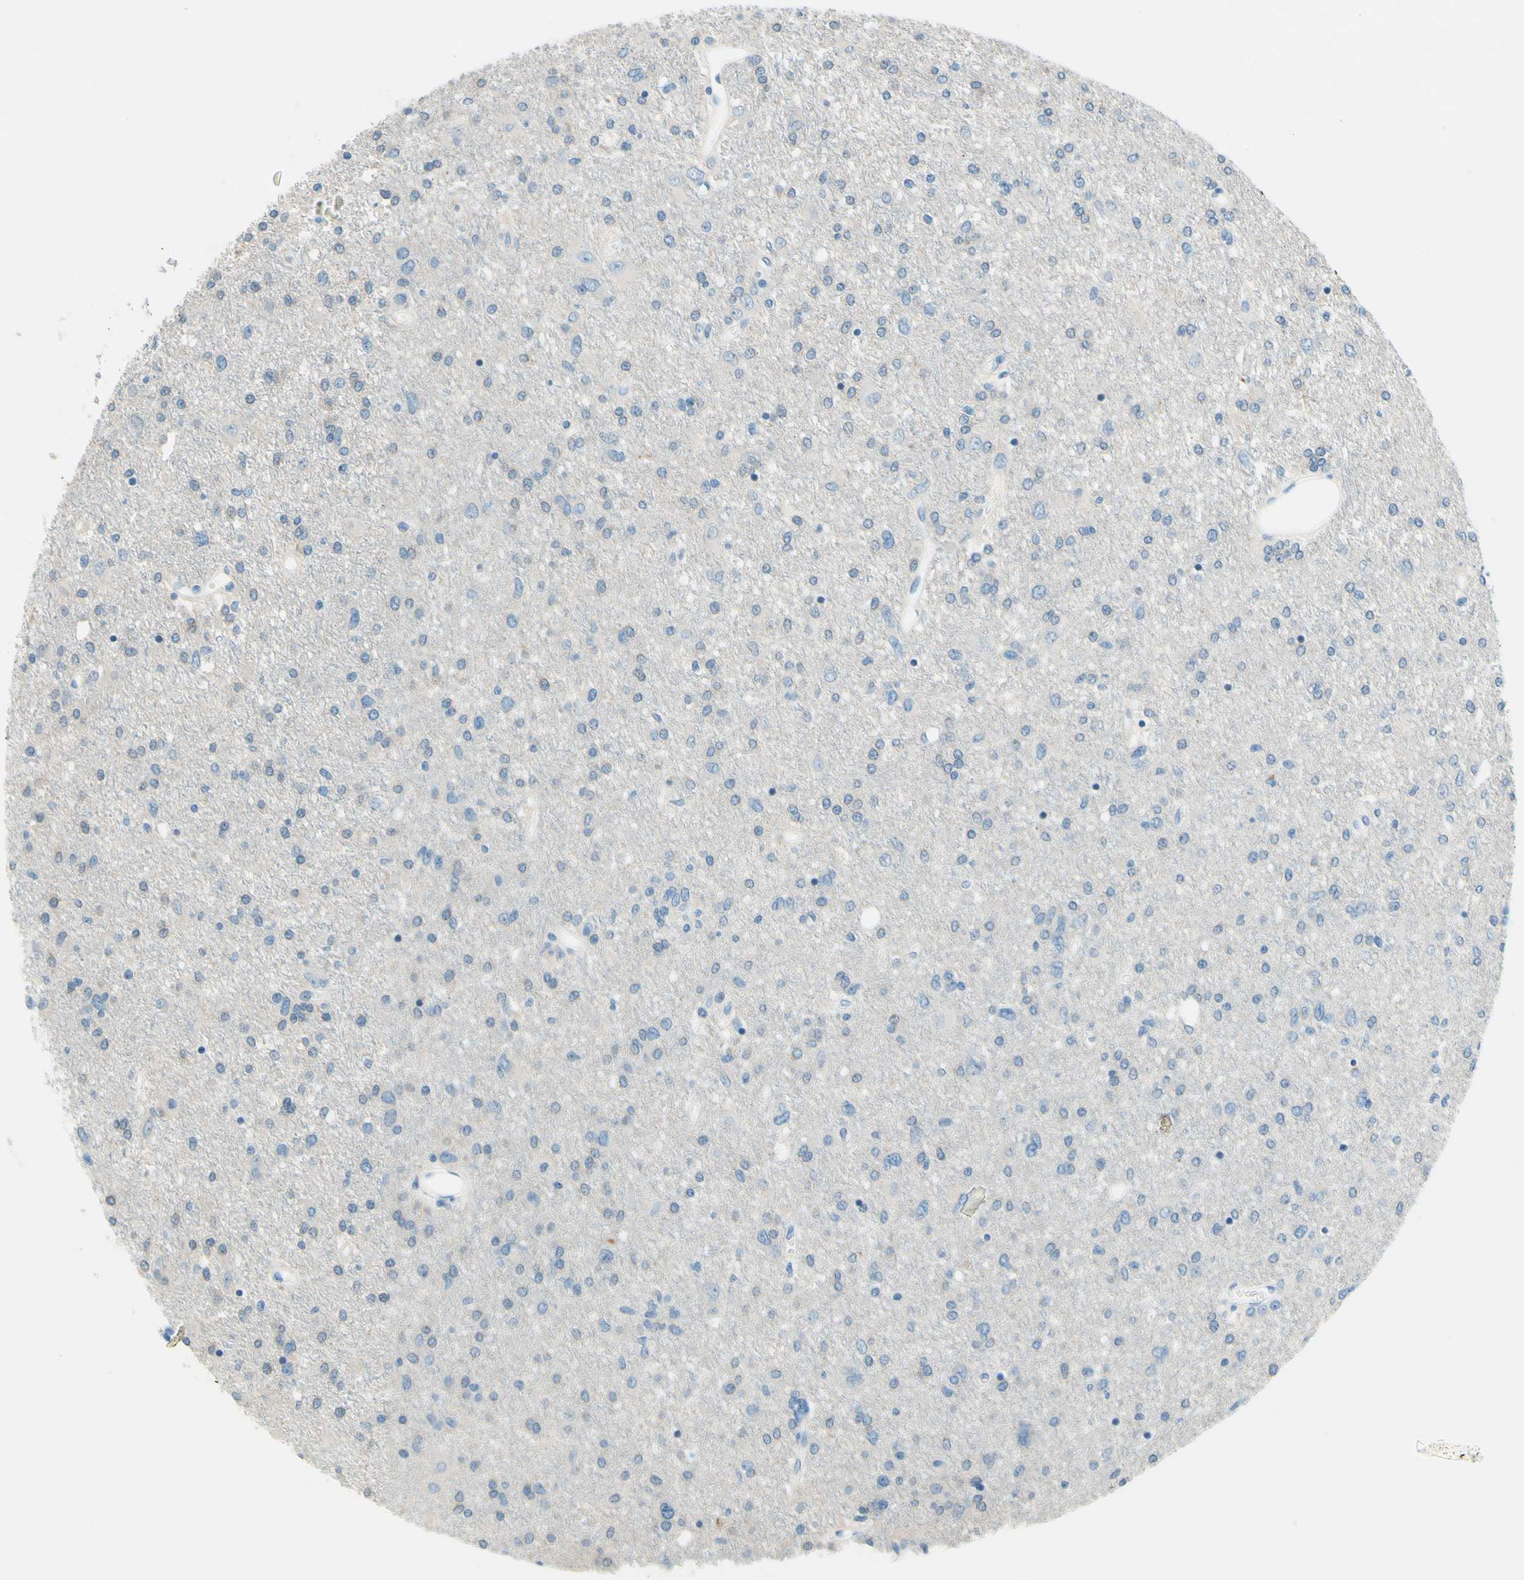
{"staining": {"intensity": "negative", "quantity": "none", "location": "none"}, "tissue": "glioma", "cell_type": "Tumor cells", "image_type": "cancer", "snomed": [{"axis": "morphology", "description": "Glioma, malignant, High grade"}, {"axis": "topography", "description": "Brain"}], "caption": "This photomicrograph is of malignant glioma (high-grade) stained with immunohistochemistry to label a protein in brown with the nuclei are counter-stained blue. There is no positivity in tumor cells.", "gene": "PASD1", "patient": {"sex": "female", "age": 59}}